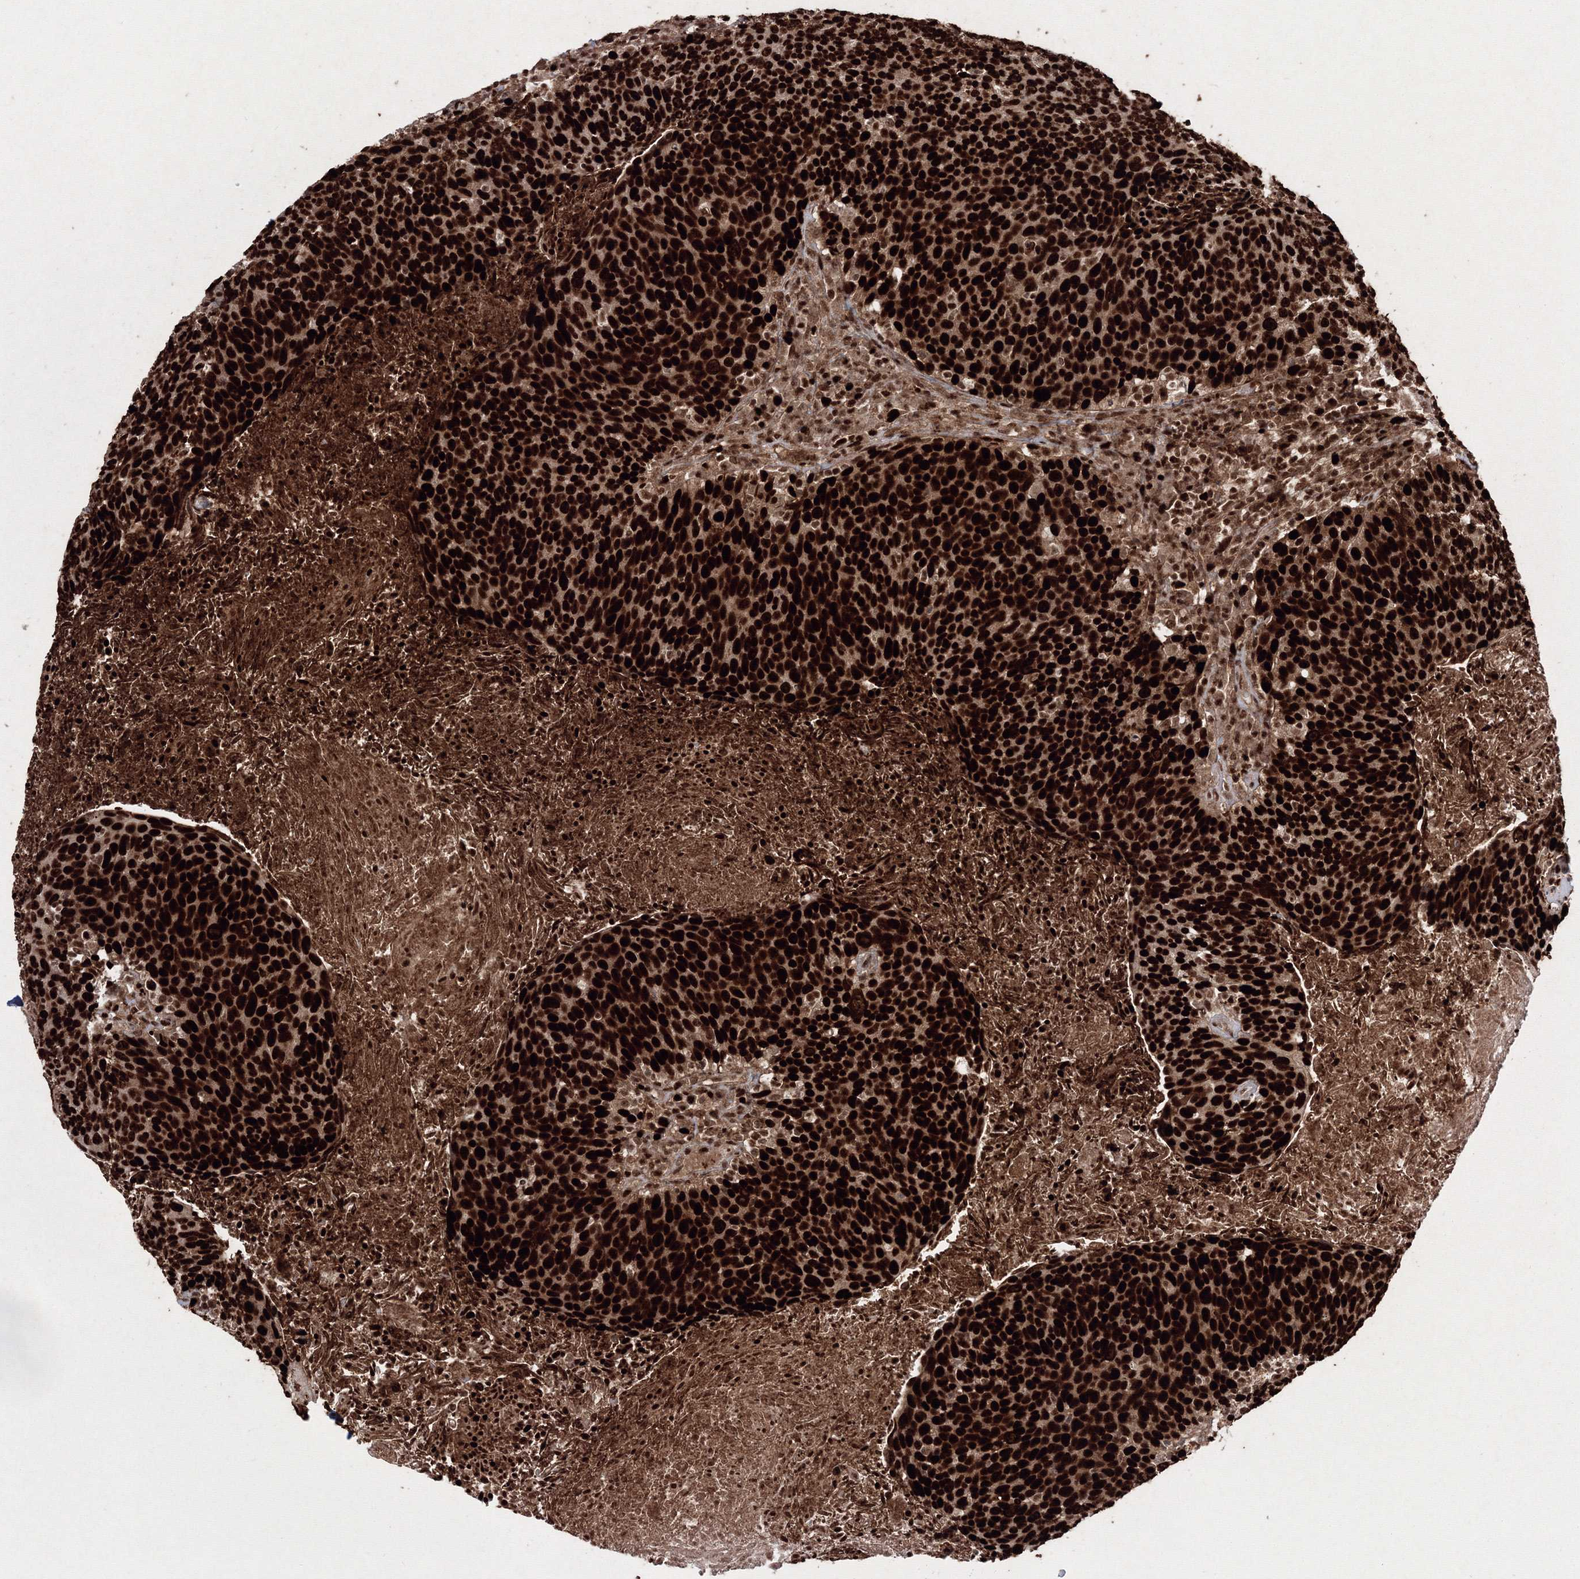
{"staining": {"intensity": "strong", "quantity": ">75%", "location": "nuclear"}, "tissue": "head and neck cancer", "cell_type": "Tumor cells", "image_type": "cancer", "snomed": [{"axis": "morphology", "description": "Squamous cell carcinoma, NOS"}, {"axis": "morphology", "description": "Squamous cell carcinoma, metastatic, NOS"}, {"axis": "topography", "description": "Lymph node"}, {"axis": "topography", "description": "Head-Neck"}], "caption": "Head and neck squamous cell carcinoma stained with IHC reveals strong nuclear staining in approximately >75% of tumor cells.", "gene": "LIG1", "patient": {"sex": "male", "age": 62}}